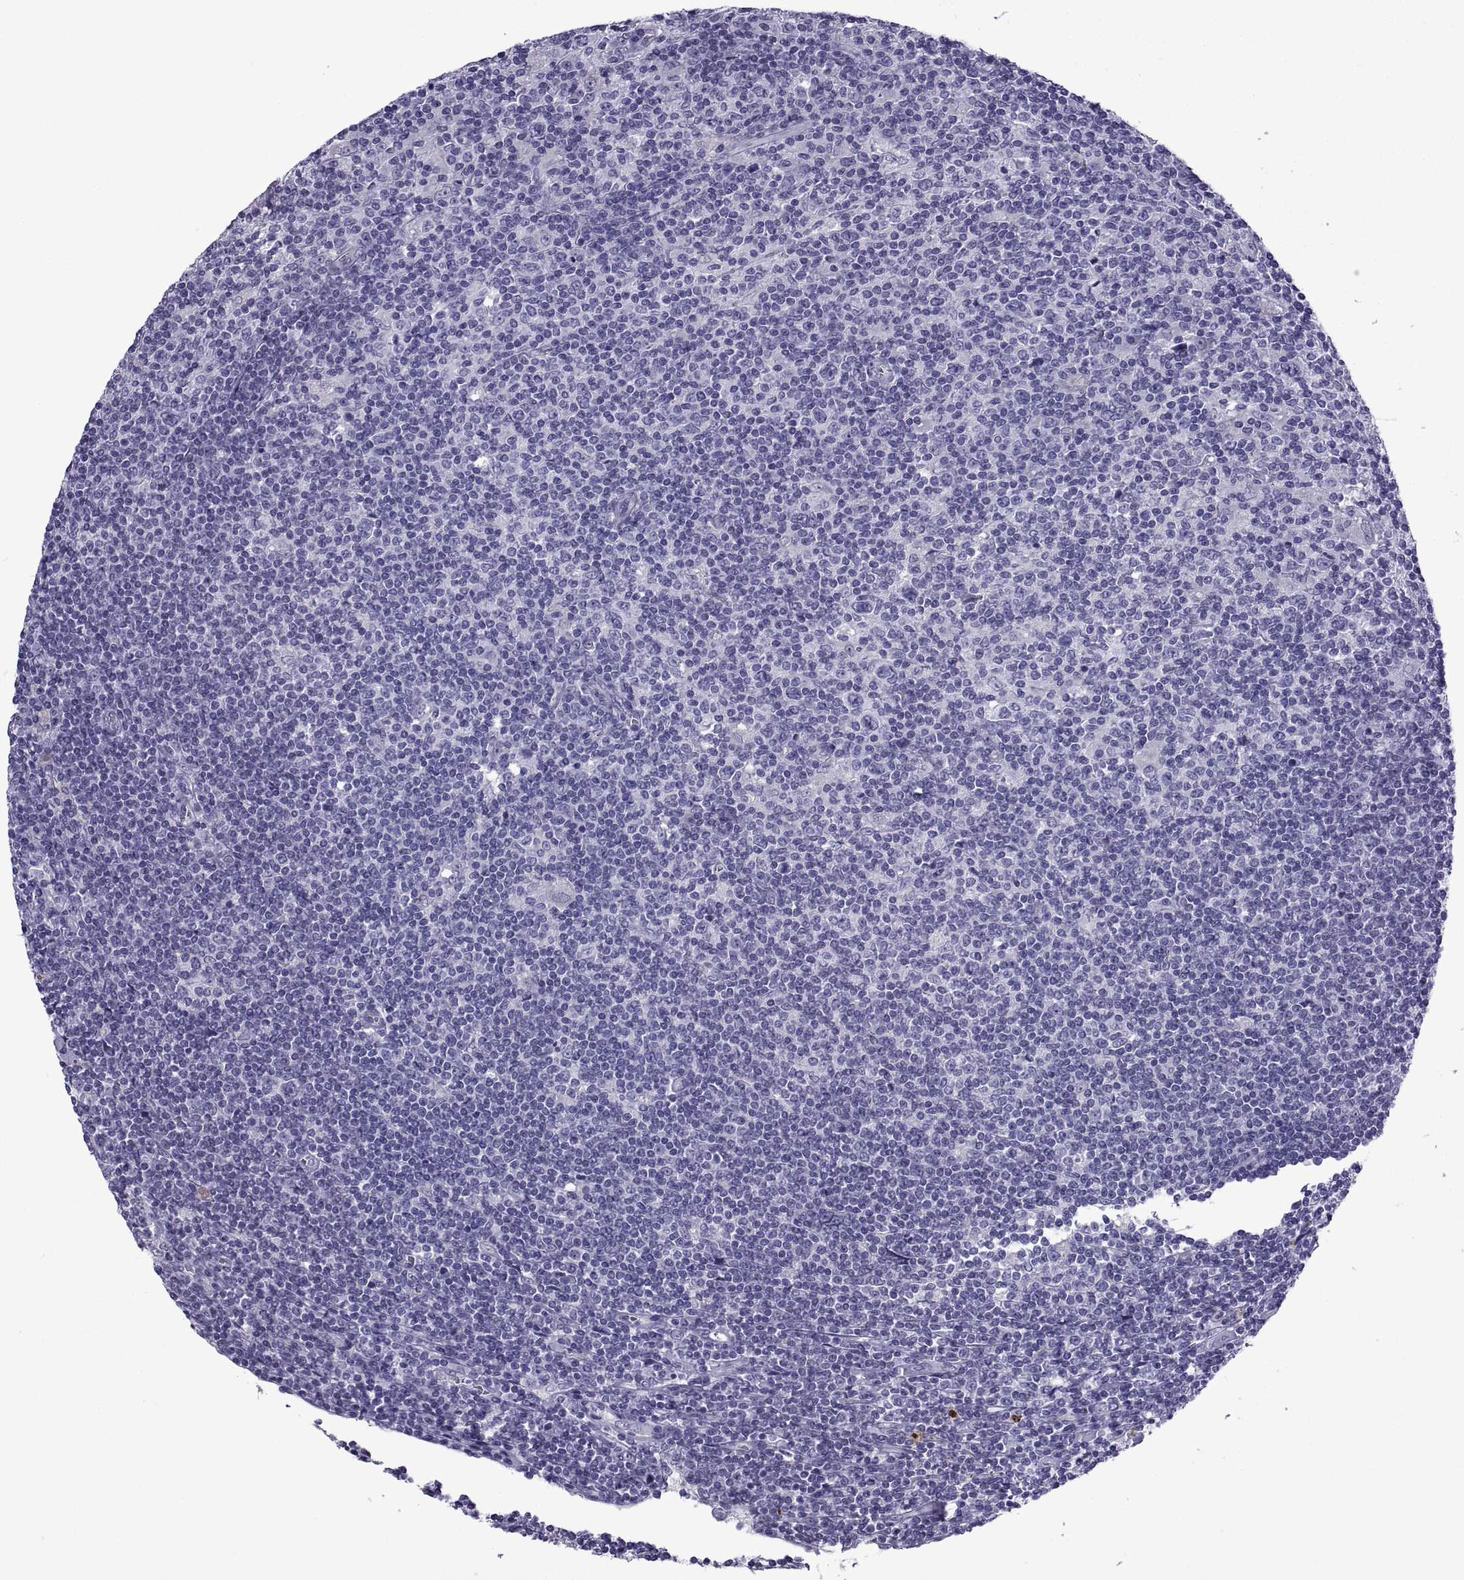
{"staining": {"intensity": "negative", "quantity": "none", "location": "none"}, "tissue": "lymphoma", "cell_type": "Tumor cells", "image_type": "cancer", "snomed": [{"axis": "morphology", "description": "Hodgkin's disease, NOS"}, {"axis": "topography", "description": "Lymph node"}], "caption": "Tumor cells show no significant protein expression in Hodgkin's disease.", "gene": "SPDYE1", "patient": {"sex": "male", "age": 40}}